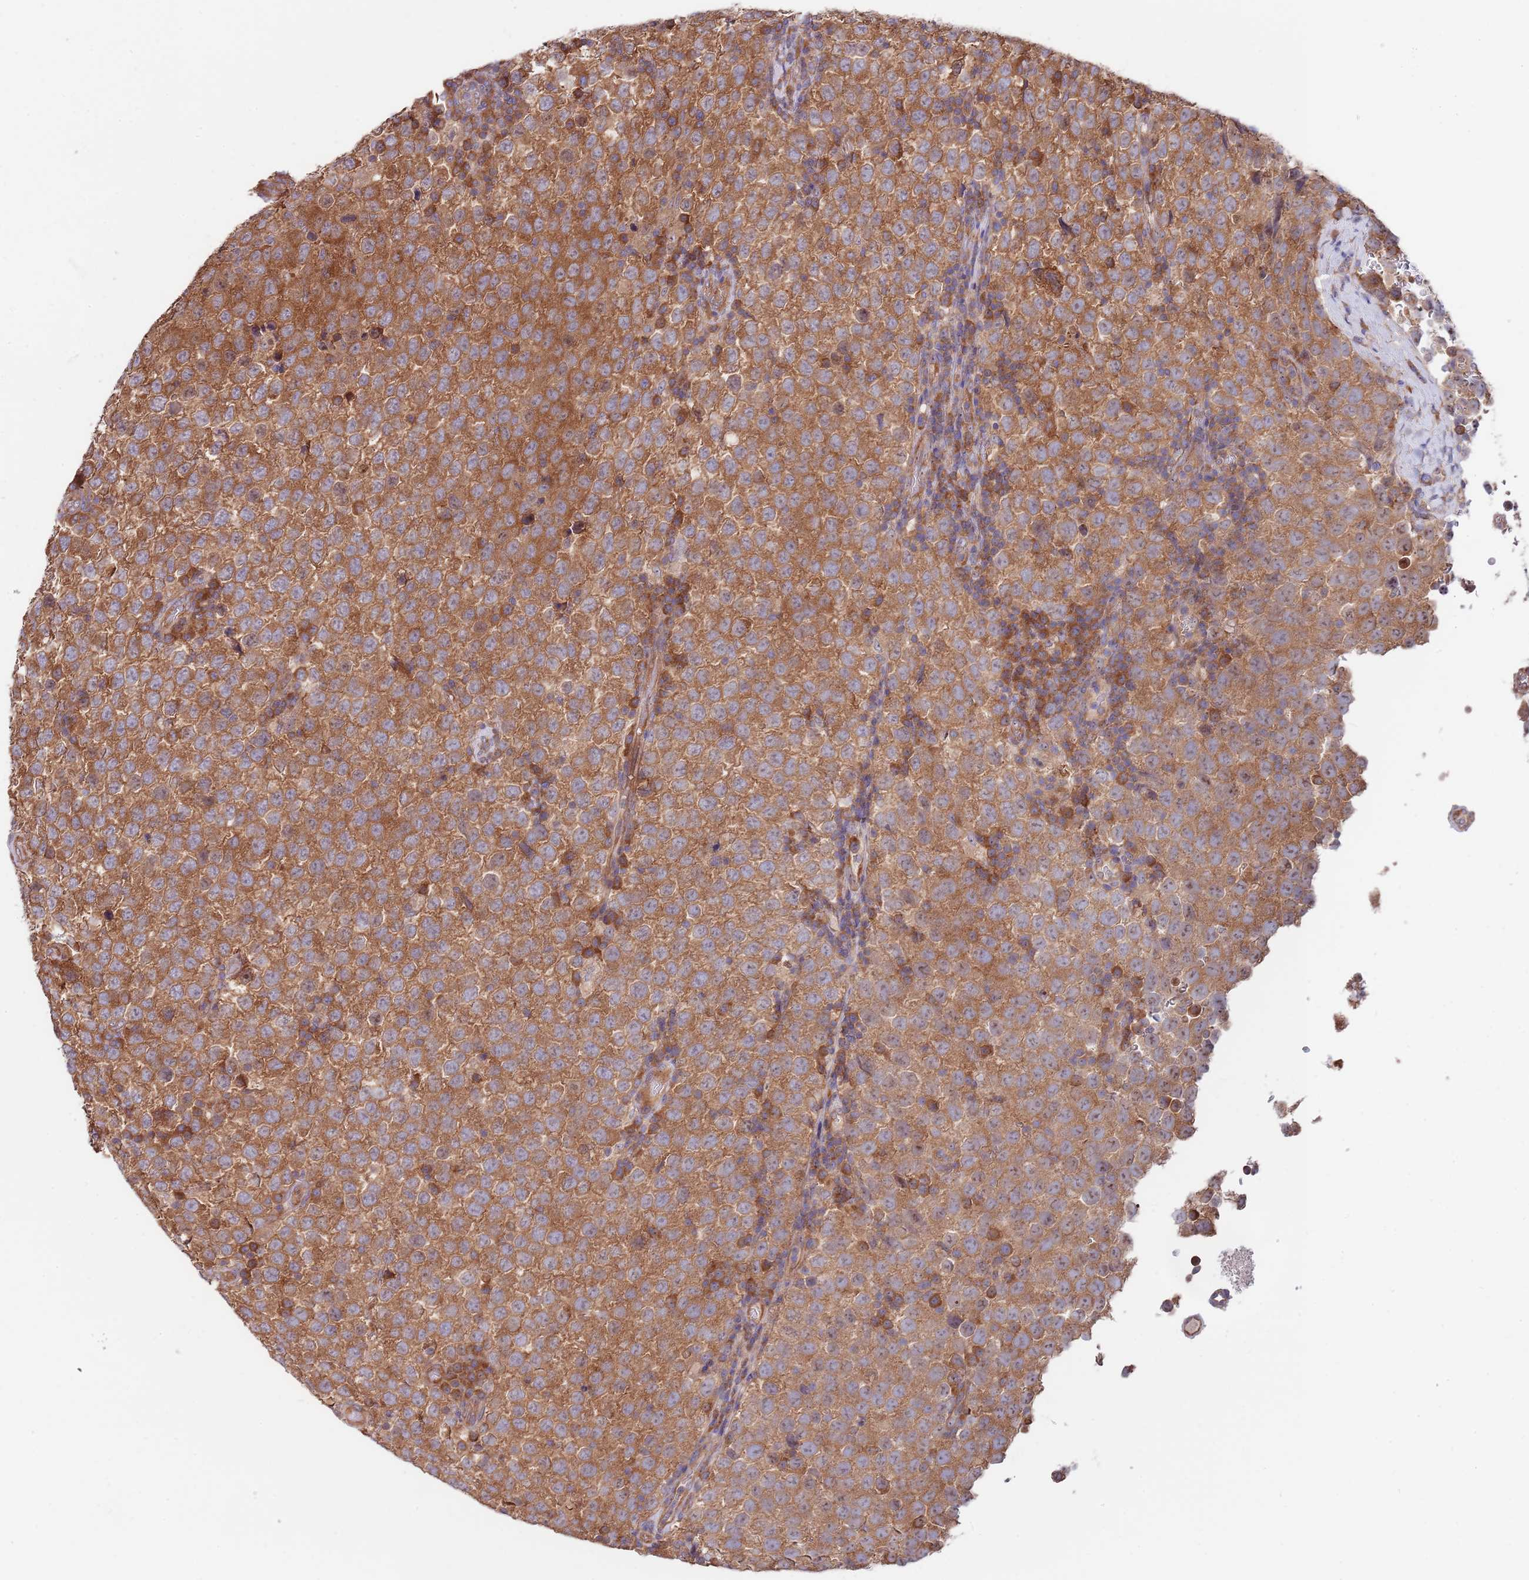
{"staining": {"intensity": "moderate", "quantity": ">75%", "location": "cytoplasmic/membranous"}, "tissue": "testis cancer", "cell_type": "Tumor cells", "image_type": "cancer", "snomed": [{"axis": "morphology", "description": "Seminoma, NOS"}, {"axis": "topography", "description": "Testis"}], "caption": "Immunohistochemistry (IHC) of human seminoma (testis) reveals medium levels of moderate cytoplasmic/membranous expression in about >75% of tumor cells. (DAB = brown stain, brightfield microscopy at high magnification).", "gene": "EIF3F", "patient": {"sex": "male", "age": 34}}